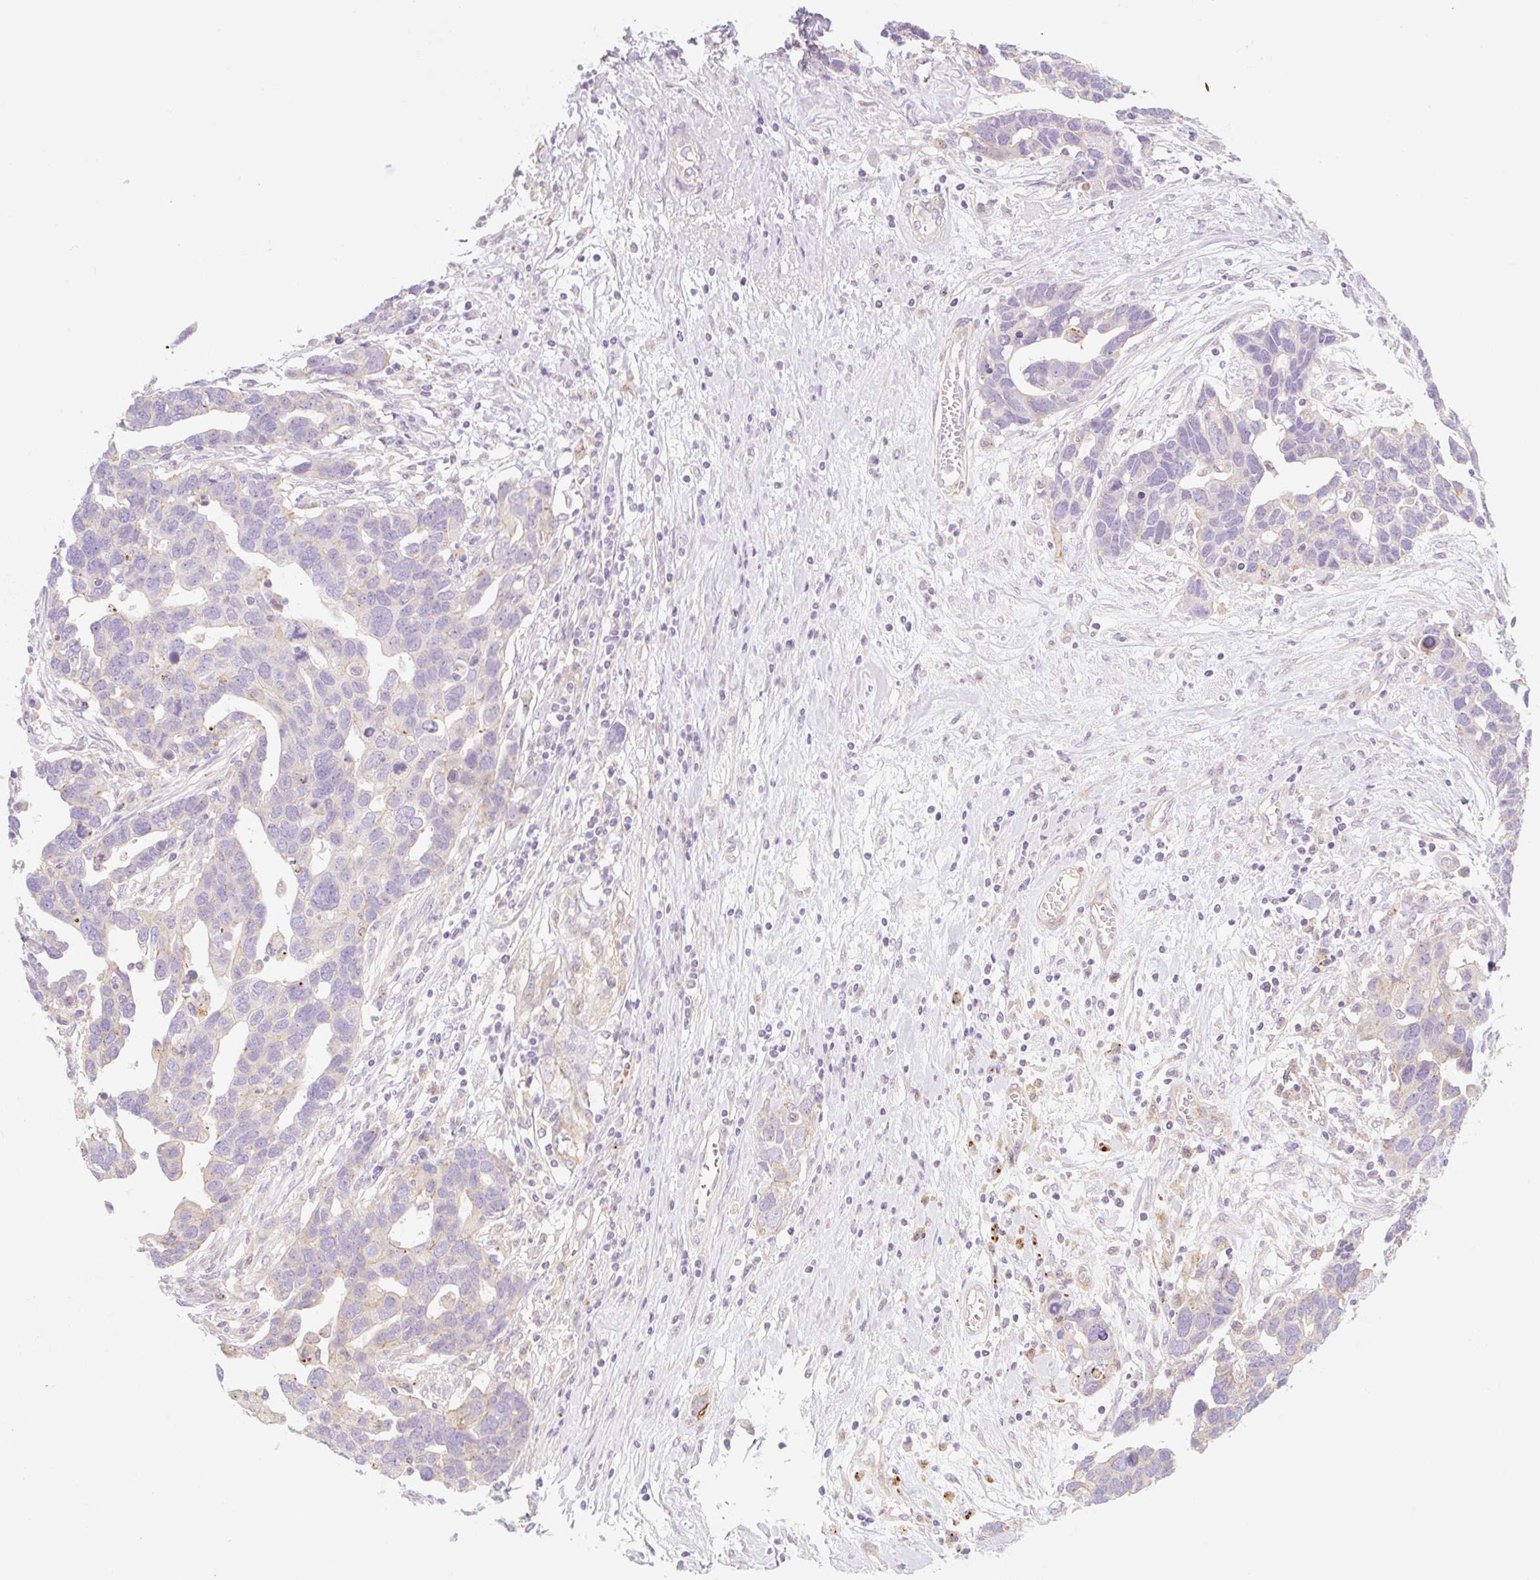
{"staining": {"intensity": "negative", "quantity": "none", "location": "none"}, "tissue": "ovarian cancer", "cell_type": "Tumor cells", "image_type": "cancer", "snomed": [{"axis": "morphology", "description": "Cystadenocarcinoma, serous, NOS"}, {"axis": "topography", "description": "Ovary"}], "caption": "IHC micrograph of human ovarian serous cystadenocarcinoma stained for a protein (brown), which exhibits no expression in tumor cells.", "gene": "NLRP5", "patient": {"sex": "female", "age": 54}}